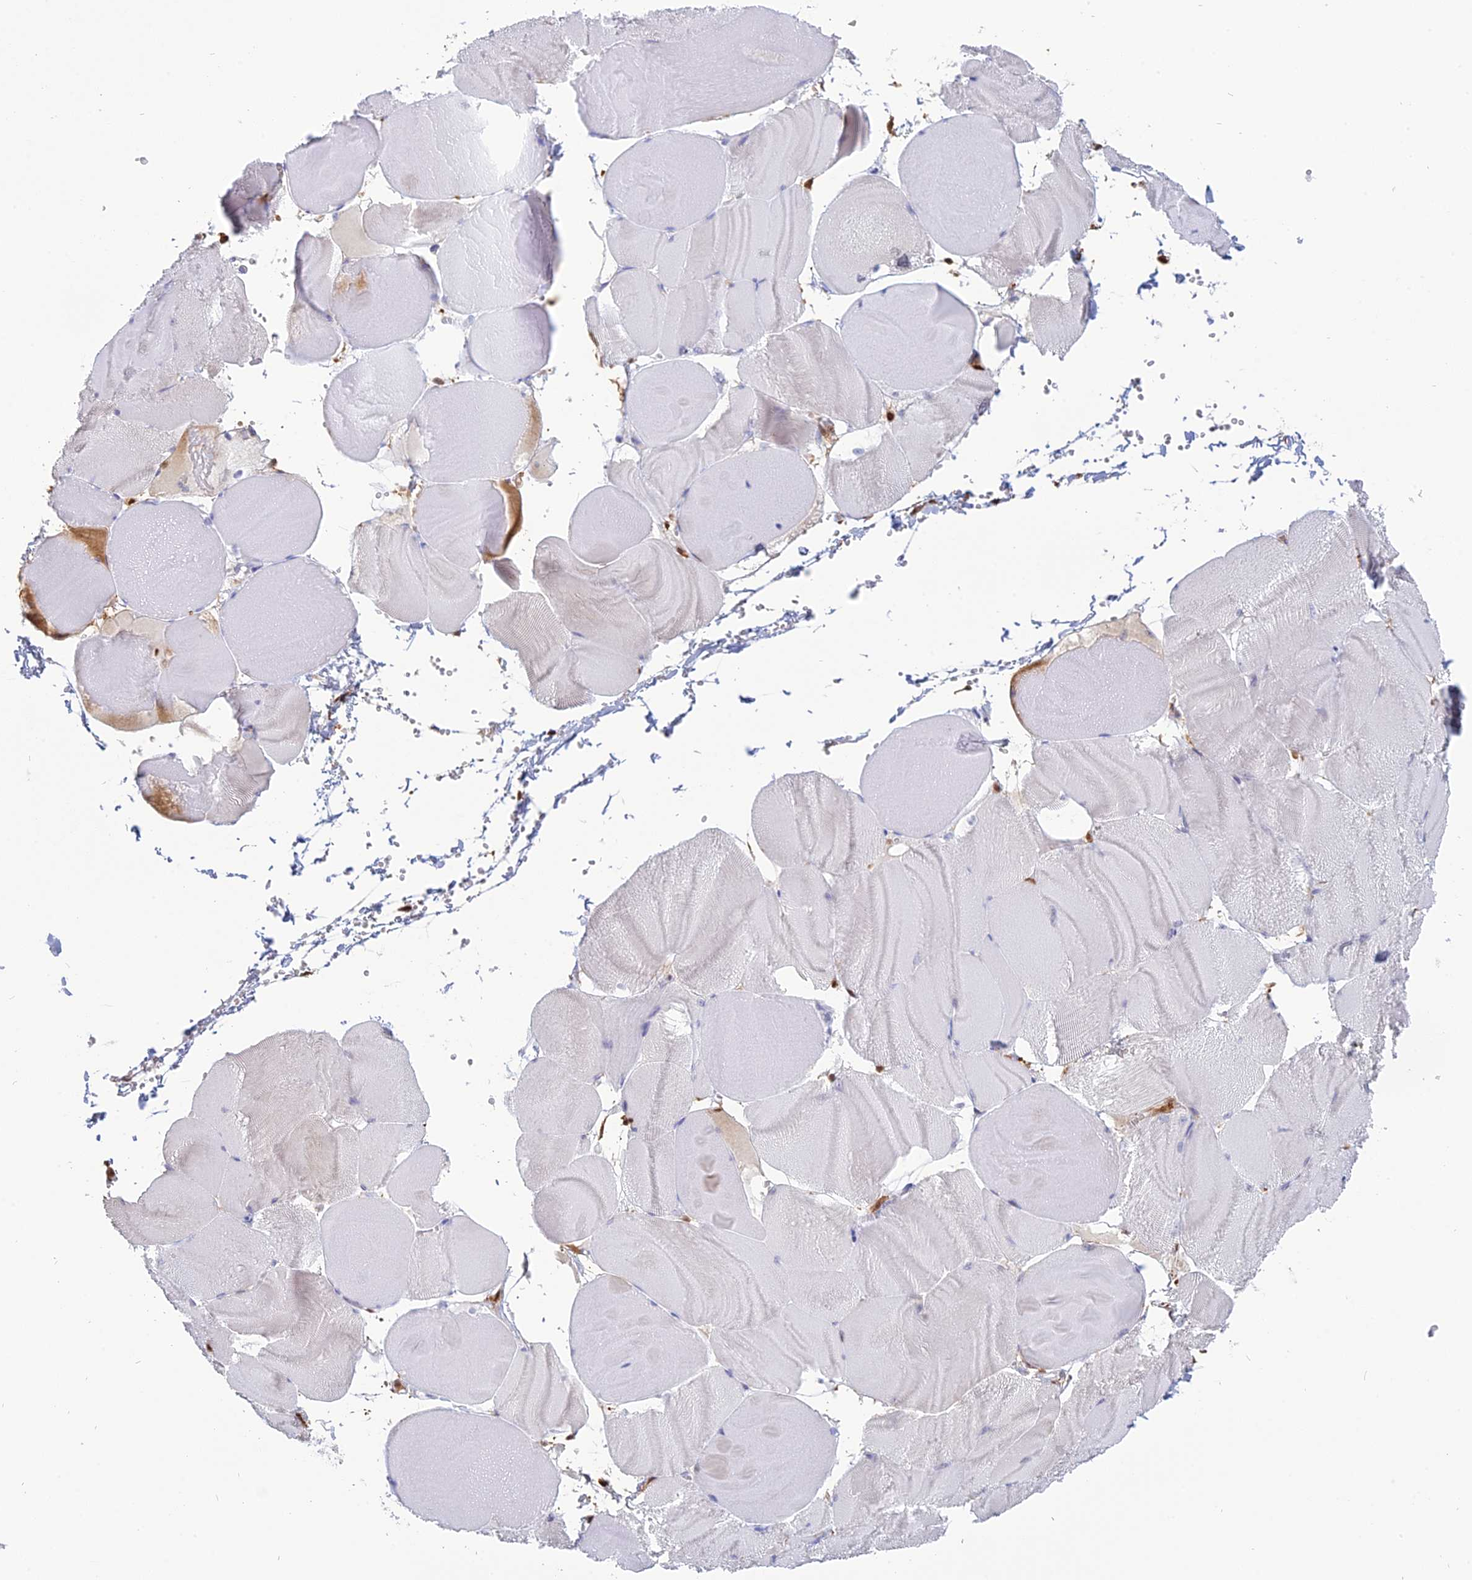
{"staining": {"intensity": "negative", "quantity": "none", "location": "none"}, "tissue": "skeletal muscle", "cell_type": "Myocytes", "image_type": "normal", "snomed": [{"axis": "morphology", "description": "Normal tissue, NOS"}, {"axis": "morphology", "description": "Basal cell carcinoma"}, {"axis": "topography", "description": "Skeletal muscle"}], "caption": "Immunohistochemistry photomicrograph of benign skeletal muscle stained for a protein (brown), which reveals no positivity in myocytes.", "gene": "PGBD4", "patient": {"sex": "female", "age": 64}}